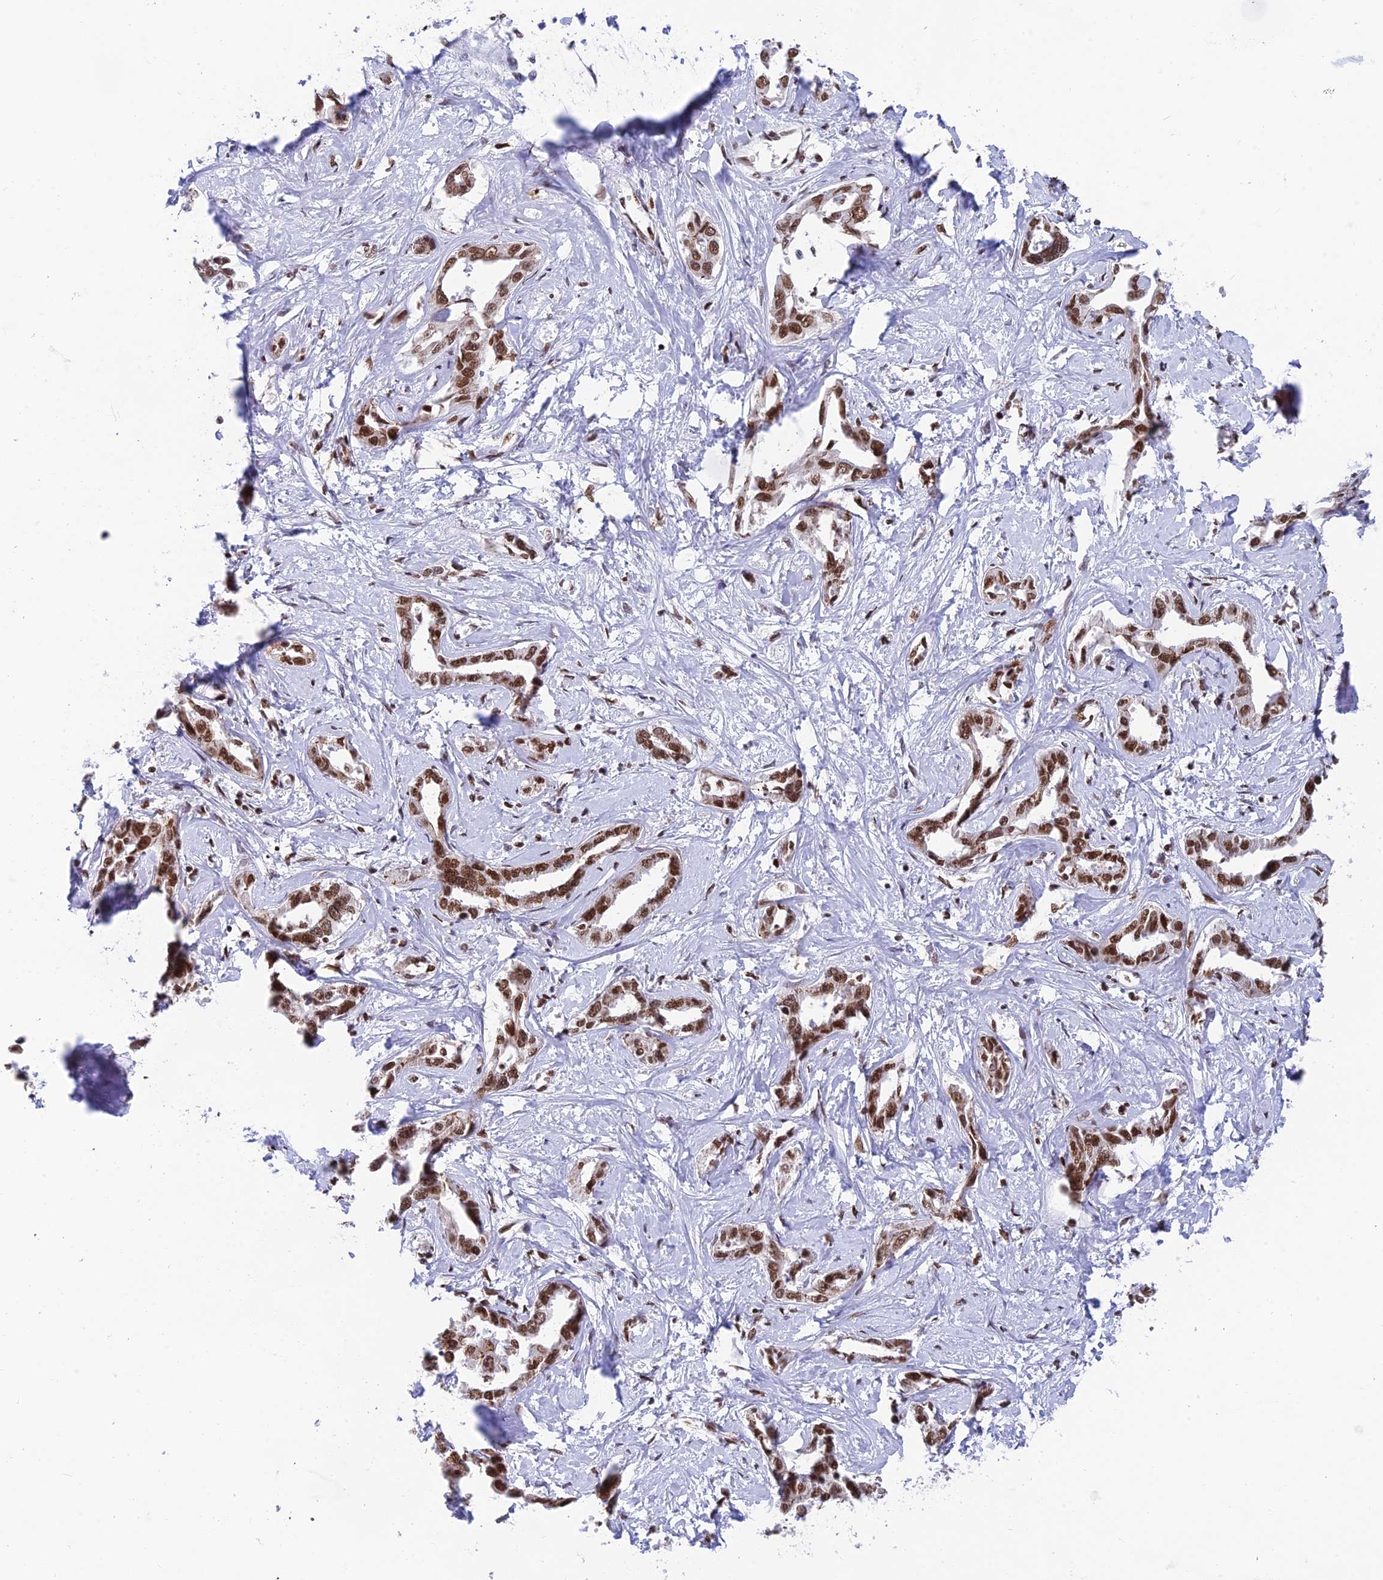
{"staining": {"intensity": "strong", "quantity": ">75%", "location": "nuclear"}, "tissue": "liver cancer", "cell_type": "Tumor cells", "image_type": "cancer", "snomed": [{"axis": "morphology", "description": "Cholangiocarcinoma"}, {"axis": "topography", "description": "Liver"}], "caption": "Protein staining of liver cholangiocarcinoma tissue displays strong nuclear positivity in about >75% of tumor cells.", "gene": "EEF1AKMT3", "patient": {"sex": "male", "age": 59}}